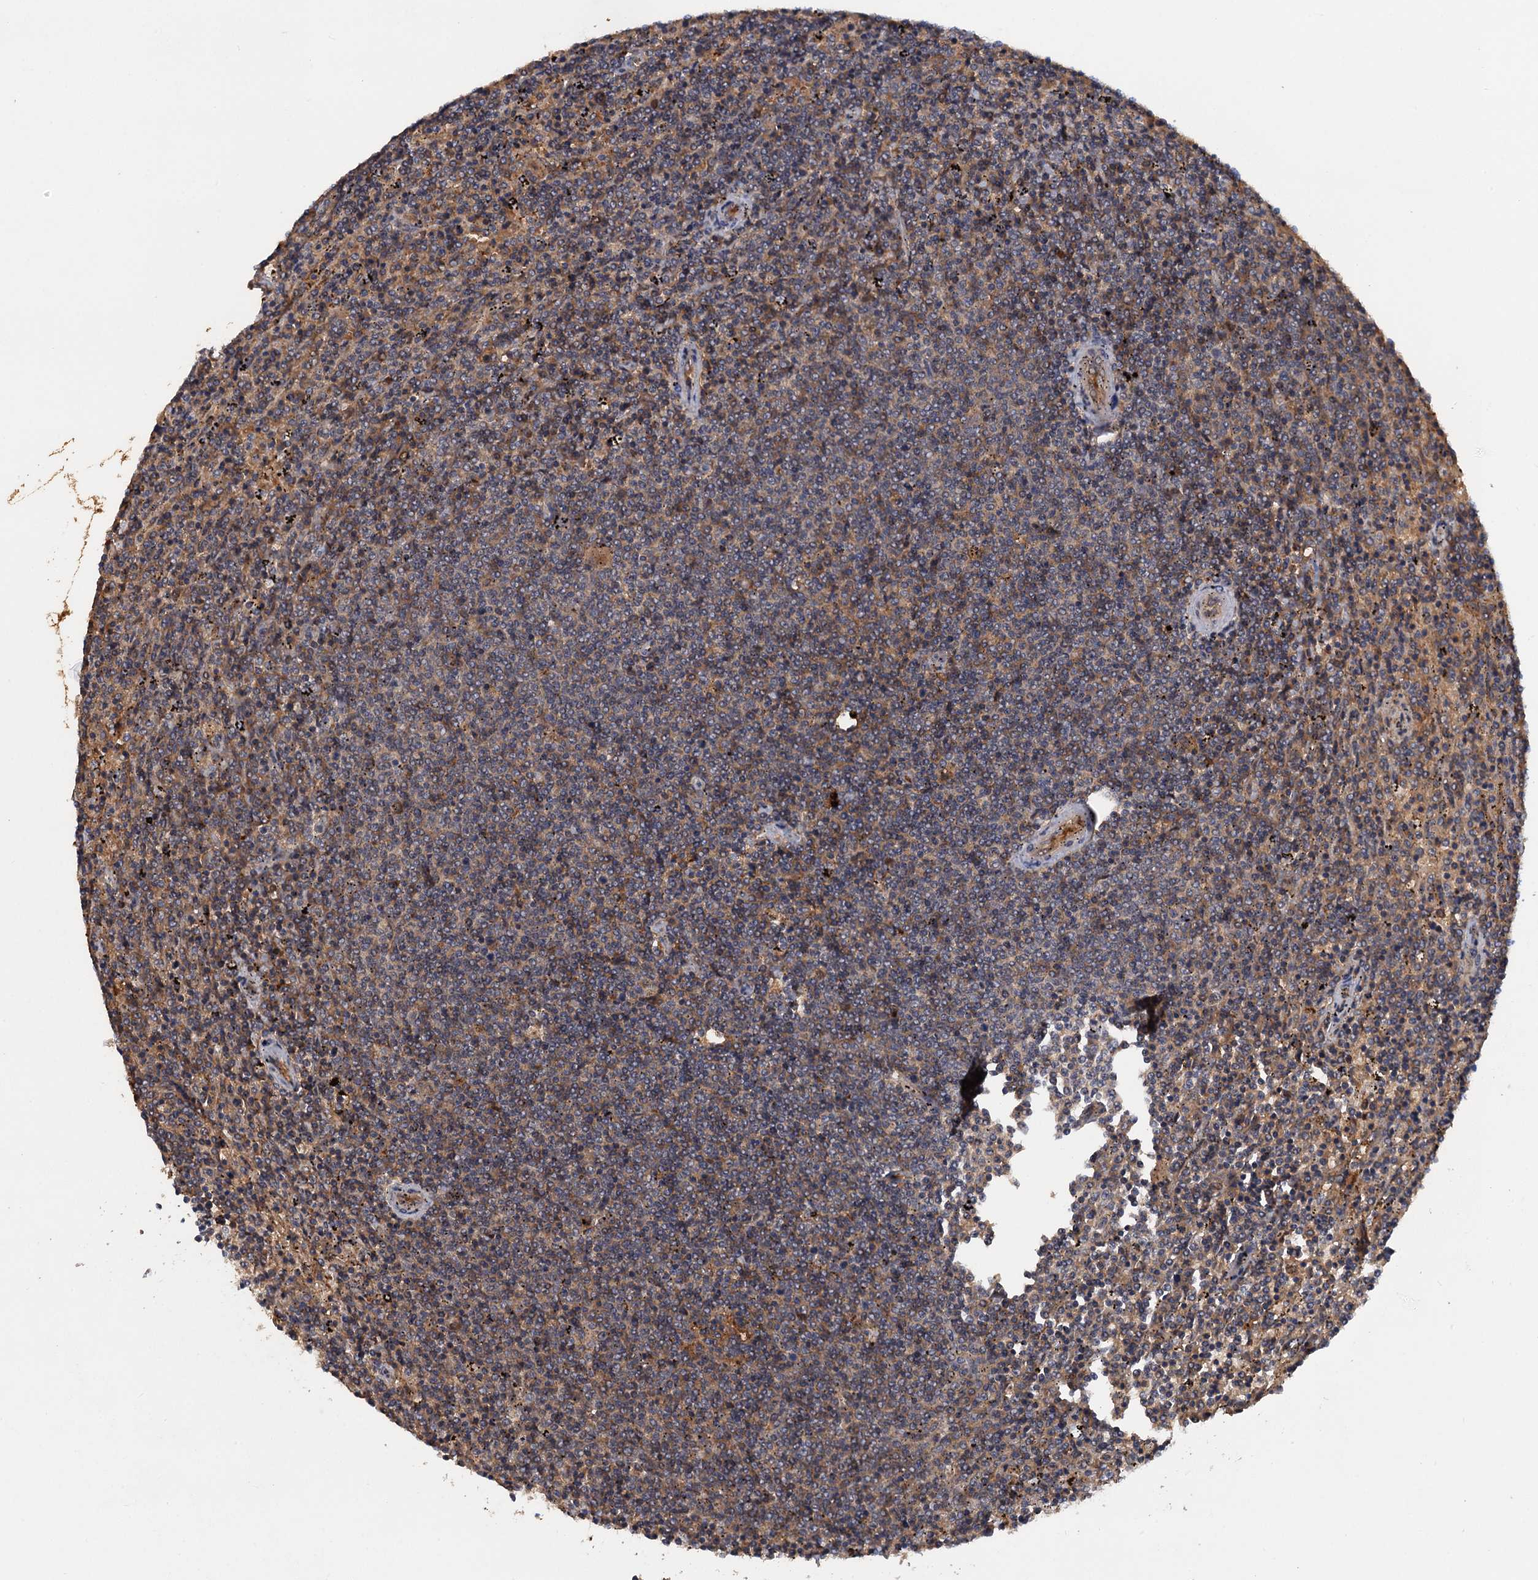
{"staining": {"intensity": "weak", "quantity": ">75%", "location": "cytoplasmic/membranous"}, "tissue": "lymphoma", "cell_type": "Tumor cells", "image_type": "cancer", "snomed": [{"axis": "morphology", "description": "Malignant lymphoma, non-Hodgkin's type, Low grade"}, {"axis": "topography", "description": "Spleen"}], "caption": "A brown stain highlights weak cytoplasmic/membranous positivity of a protein in lymphoma tumor cells. The staining is performed using DAB brown chromogen to label protein expression. The nuclei are counter-stained blue using hematoxylin.", "gene": "HAPLN3", "patient": {"sex": "female", "age": 50}}